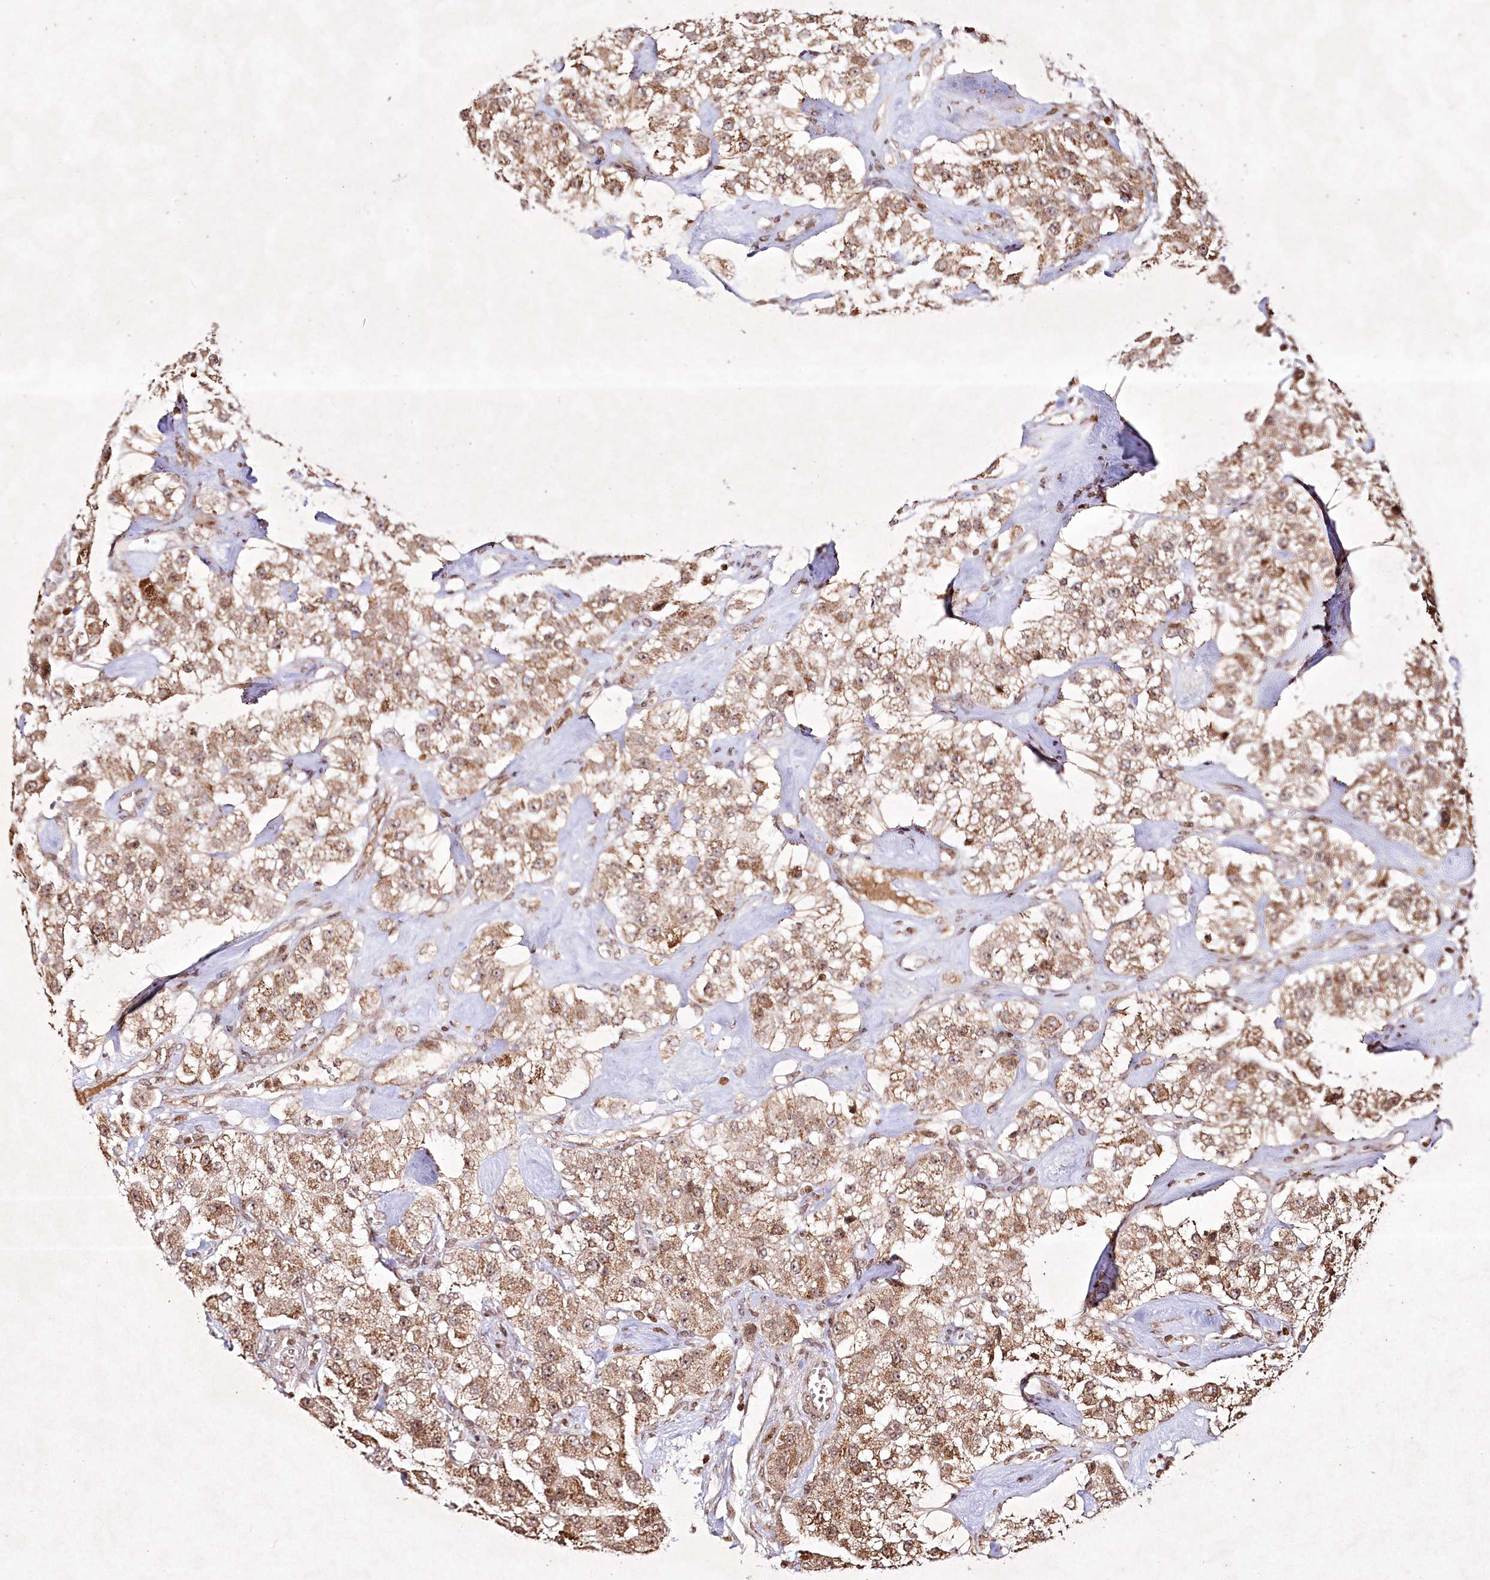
{"staining": {"intensity": "moderate", "quantity": ">75%", "location": "cytoplasmic/membranous,nuclear"}, "tissue": "carcinoid", "cell_type": "Tumor cells", "image_type": "cancer", "snomed": [{"axis": "morphology", "description": "Carcinoid, malignant, NOS"}, {"axis": "topography", "description": "Pancreas"}], "caption": "Human malignant carcinoid stained with a brown dye shows moderate cytoplasmic/membranous and nuclear positive expression in about >75% of tumor cells.", "gene": "CARM1", "patient": {"sex": "male", "age": 41}}